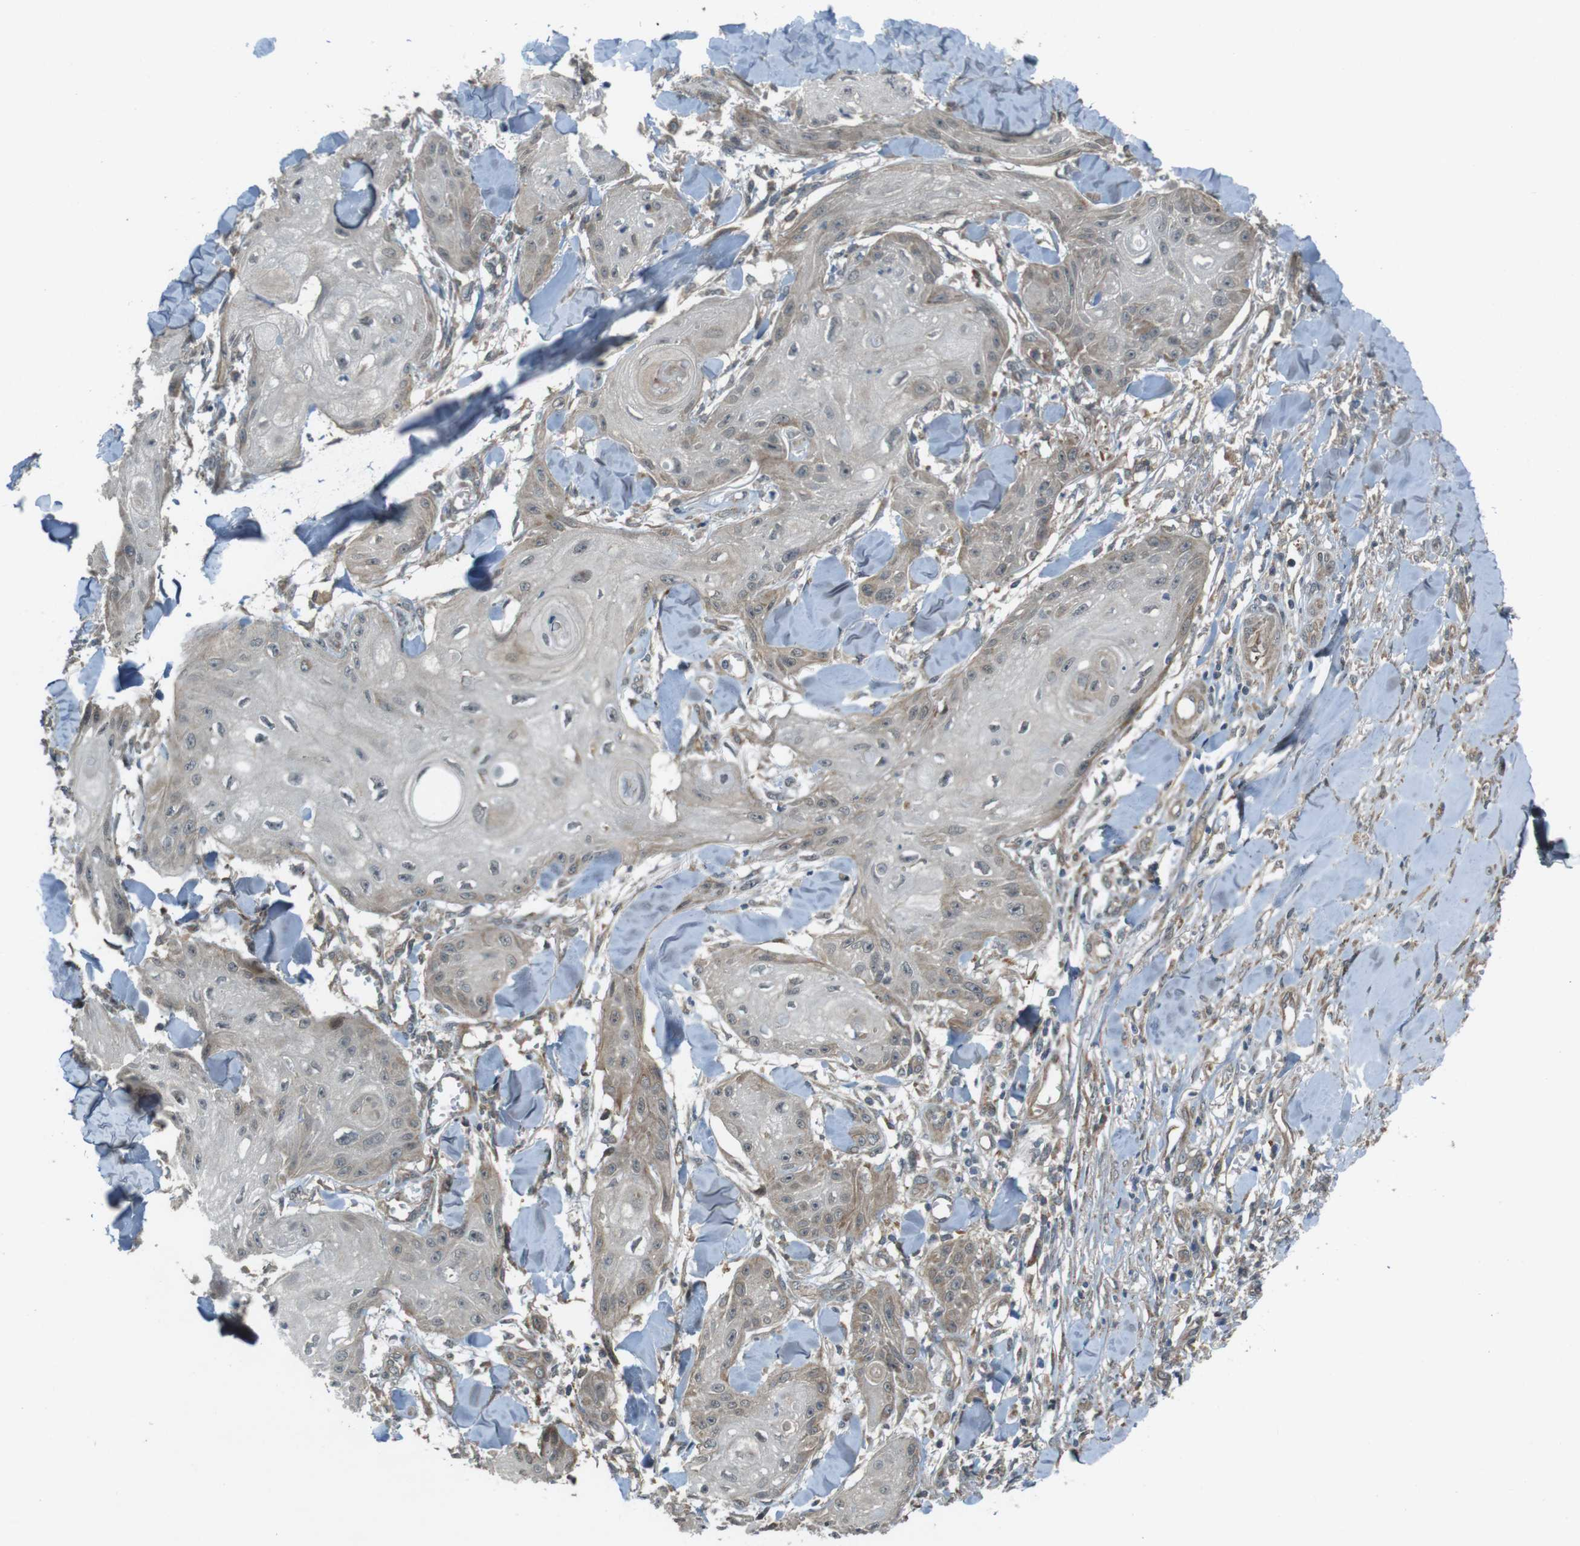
{"staining": {"intensity": "weak", "quantity": "<25%", "location": "cytoplasmic/membranous"}, "tissue": "skin cancer", "cell_type": "Tumor cells", "image_type": "cancer", "snomed": [{"axis": "morphology", "description": "Squamous cell carcinoma, NOS"}, {"axis": "topography", "description": "Skin"}], "caption": "DAB (3,3'-diaminobenzidine) immunohistochemical staining of skin cancer reveals no significant positivity in tumor cells.", "gene": "IFFO2", "patient": {"sex": "male", "age": 74}}